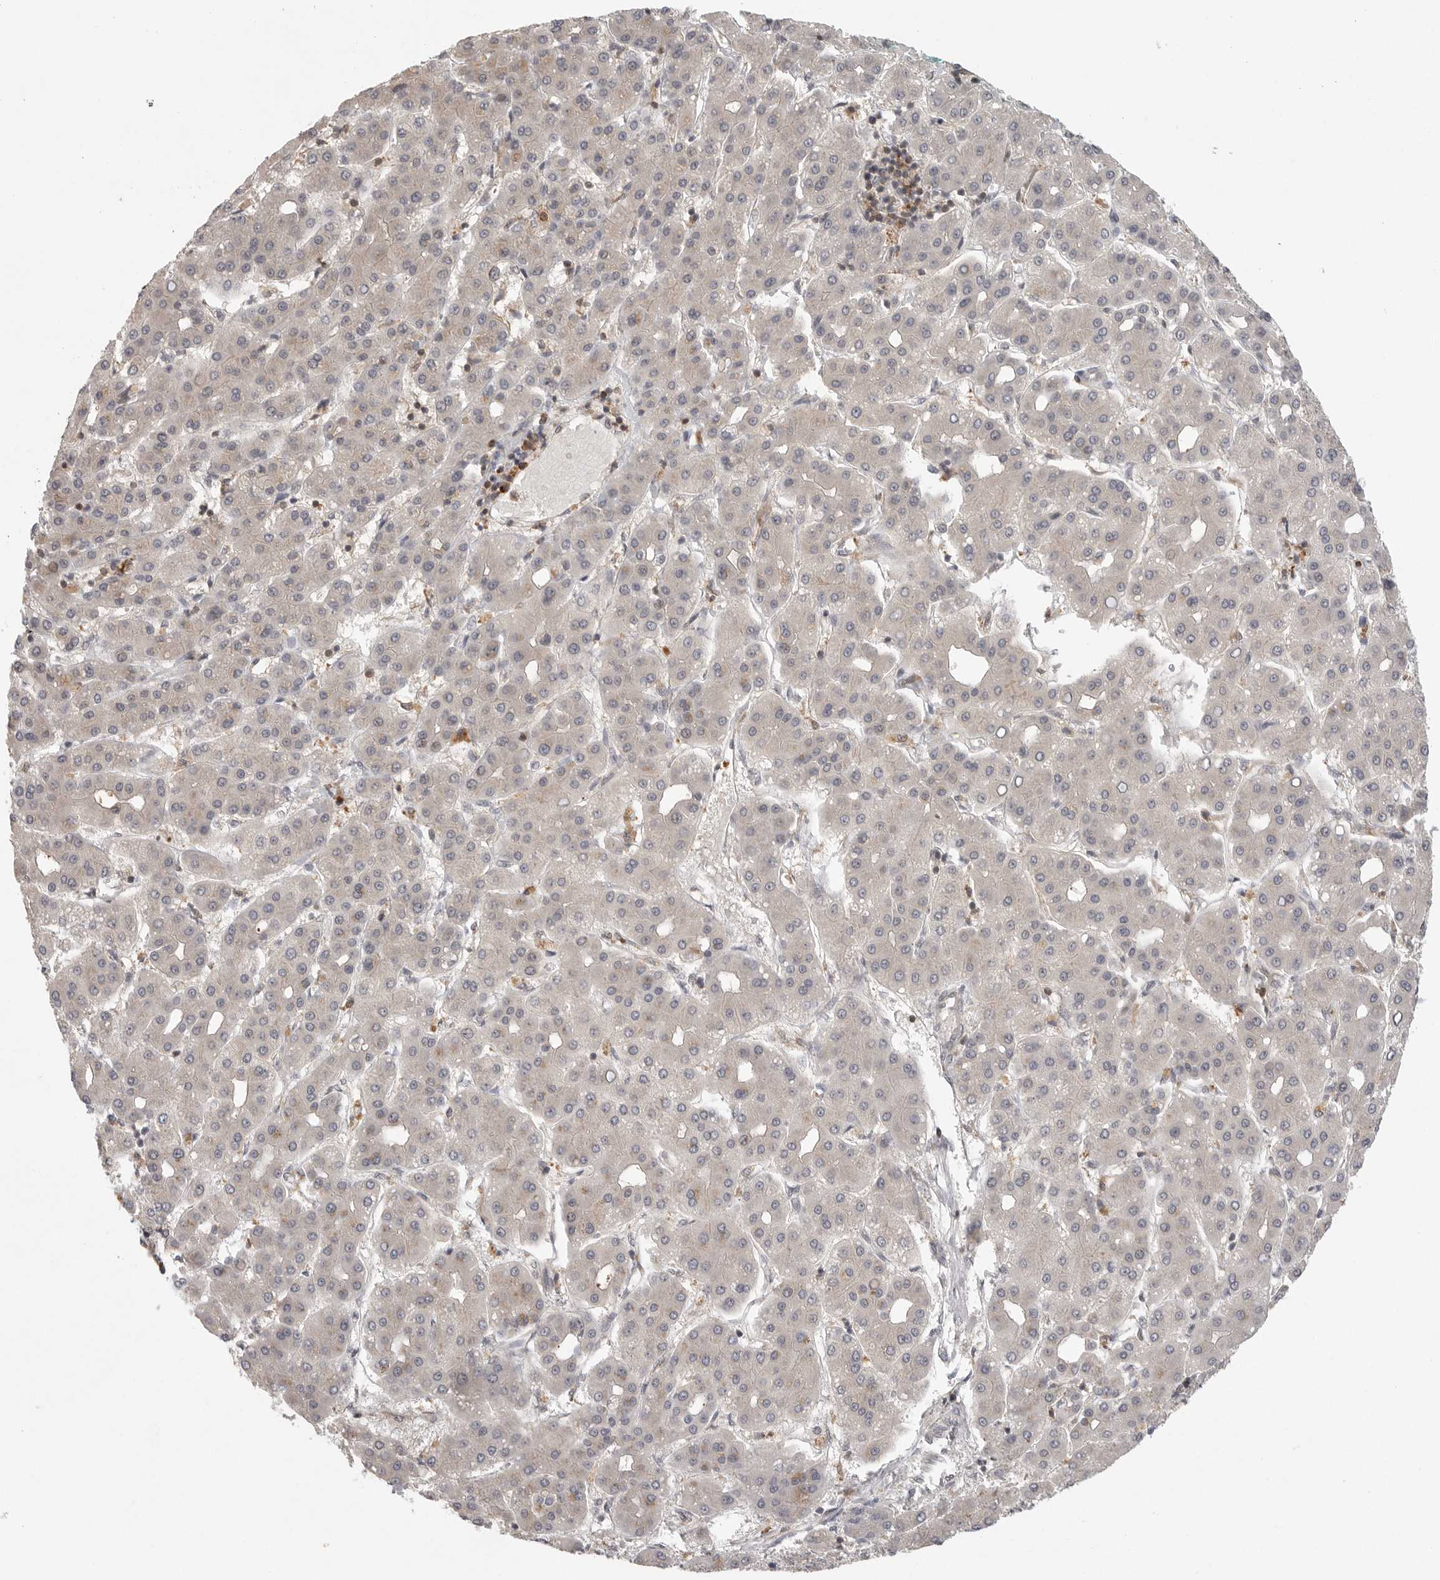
{"staining": {"intensity": "weak", "quantity": "<25%", "location": "cytoplasmic/membranous"}, "tissue": "liver cancer", "cell_type": "Tumor cells", "image_type": "cancer", "snomed": [{"axis": "morphology", "description": "Carcinoma, Hepatocellular, NOS"}, {"axis": "topography", "description": "Liver"}], "caption": "High magnification brightfield microscopy of liver hepatocellular carcinoma stained with DAB (3,3'-diaminobenzidine) (brown) and counterstained with hematoxylin (blue): tumor cells show no significant staining.", "gene": "DBNL", "patient": {"sex": "male", "age": 65}}